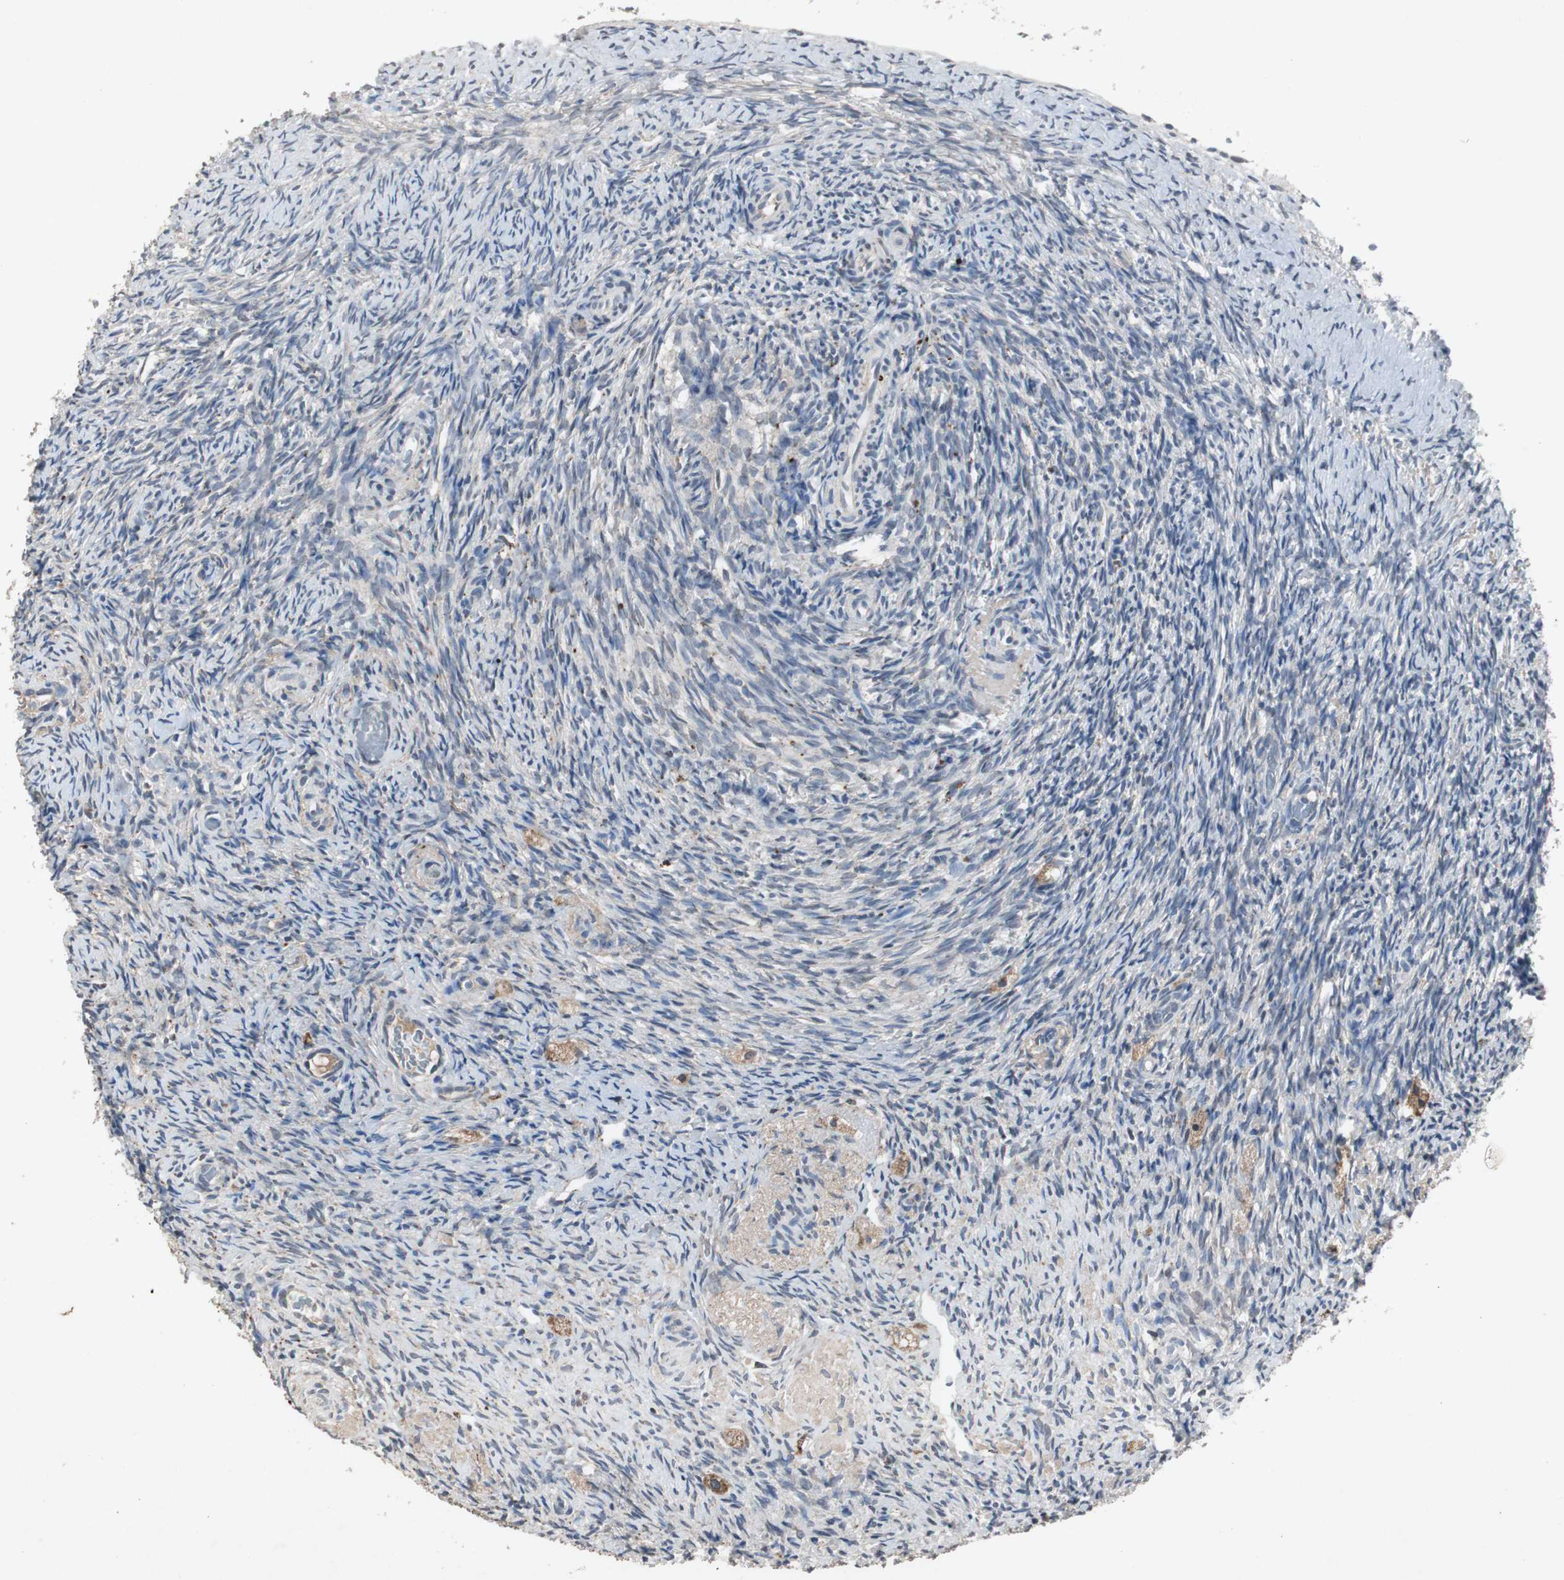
{"staining": {"intensity": "negative", "quantity": "none", "location": "none"}, "tissue": "ovary", "cell_type": "Ovarian stroma cells", "image_type": "normal", "snomed": [{"axis": "morphology", "description": "Normal tissue, NOS"}, {"axis": "topography", "description": "Ovary"}], "caption": "Protein analysis of unremarkable ovary demonstrates no significant expression in ovarian stroma cells.", "gene": "ADNP2", "patient": {"sex": "female", "age": 60}}